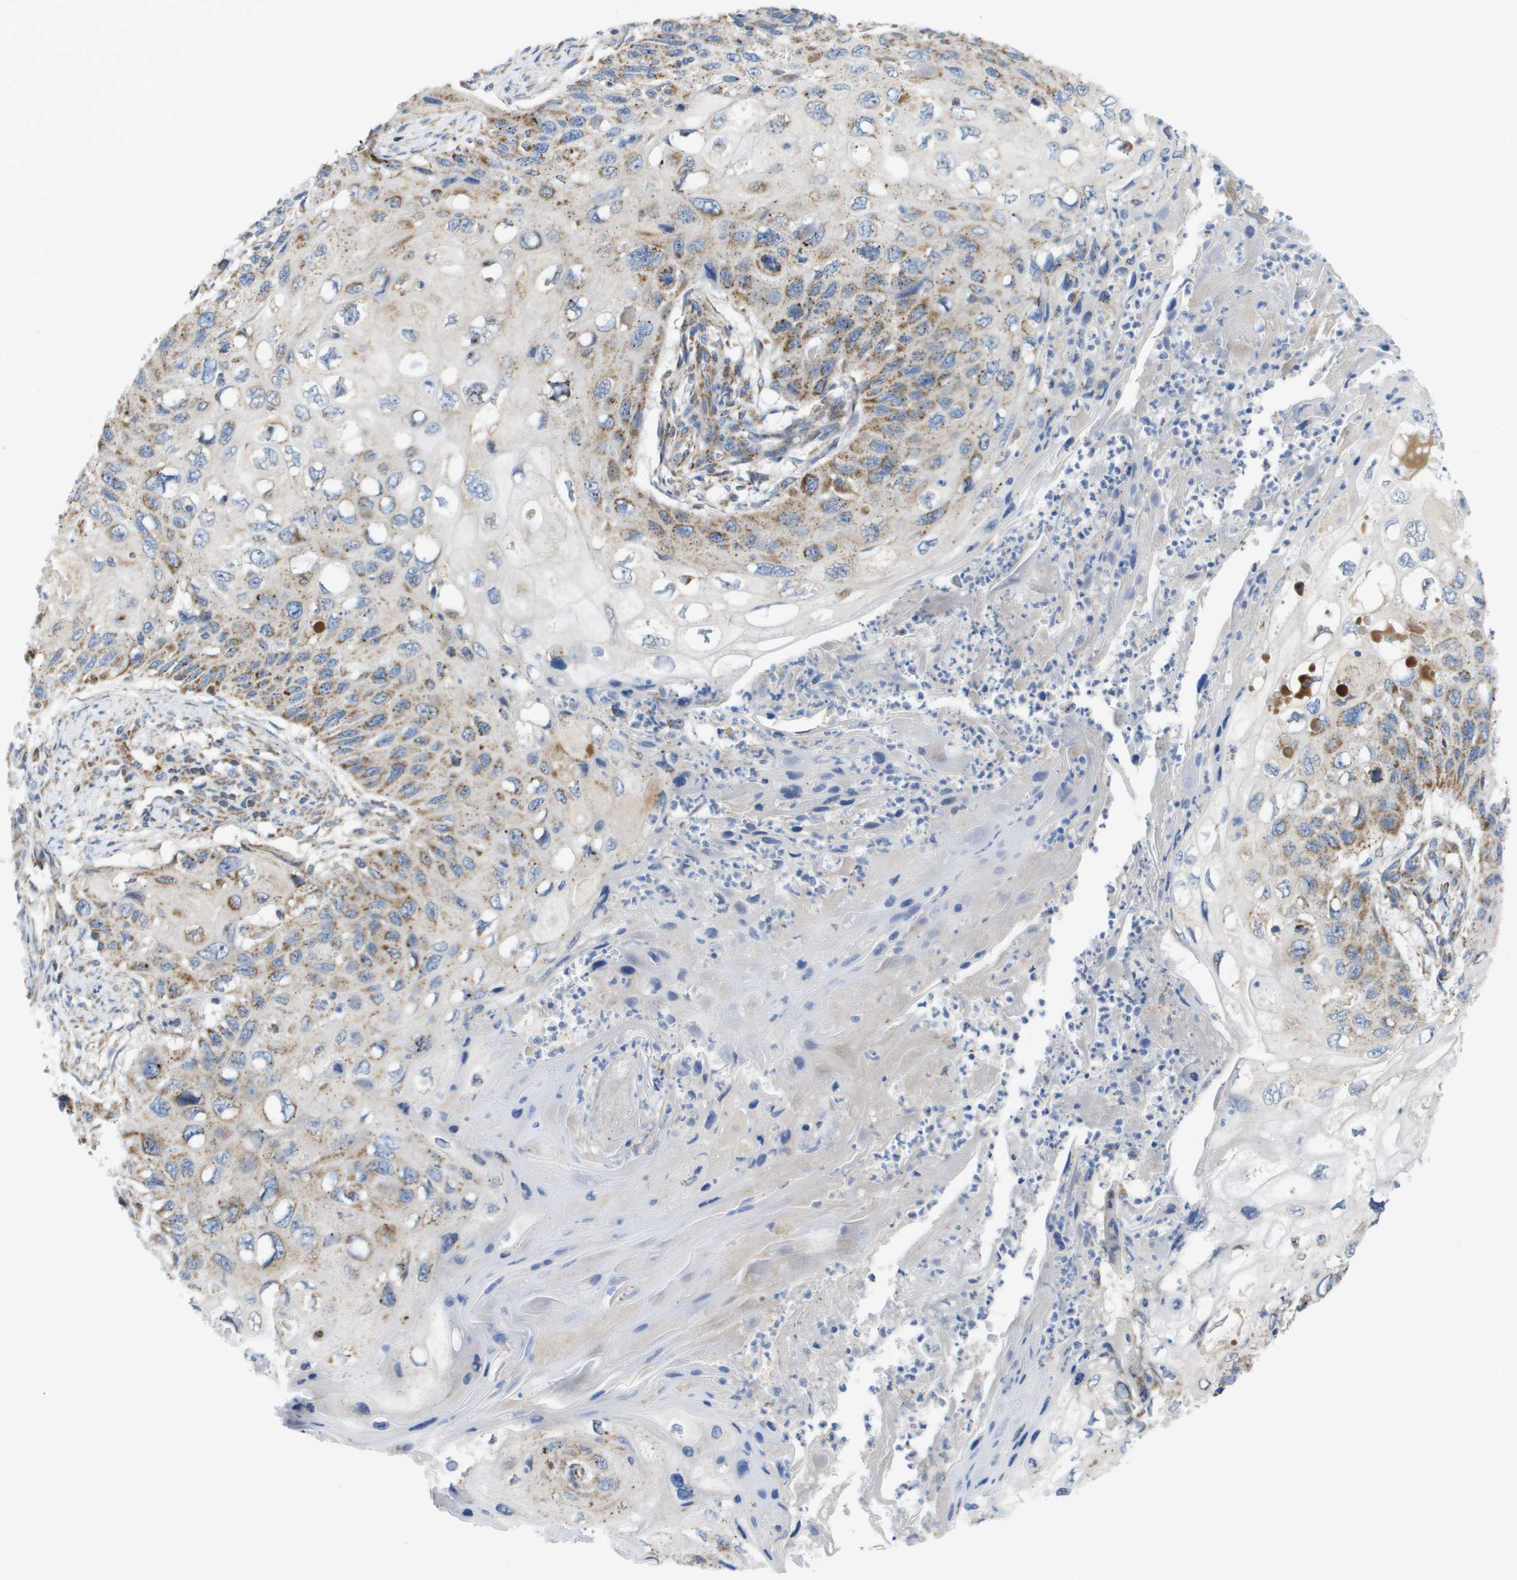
{"staining": {"intensity": "moderate", "quantity": "25%-75%", "location": "cytoplasmic/membranous"}, "tissue": "cervical cancer", "cell_type": "Tumor cells", "image_type": "cancer", "snomed": [{"axis": "morphology", "description": "Squamous cell carcinoma, NOS"}, {"axis": "topography", "description": "Cervix"}], "caption": "Immunohistochemical staining of human cervical cancer (squamous cell carcinoma) reveals medium levels of moderate cytoplasmic/membranous expression in about 25%-75% of tumor cells.", "gene": "FIS1", "patient": {"sex": "female", "age": 70}}